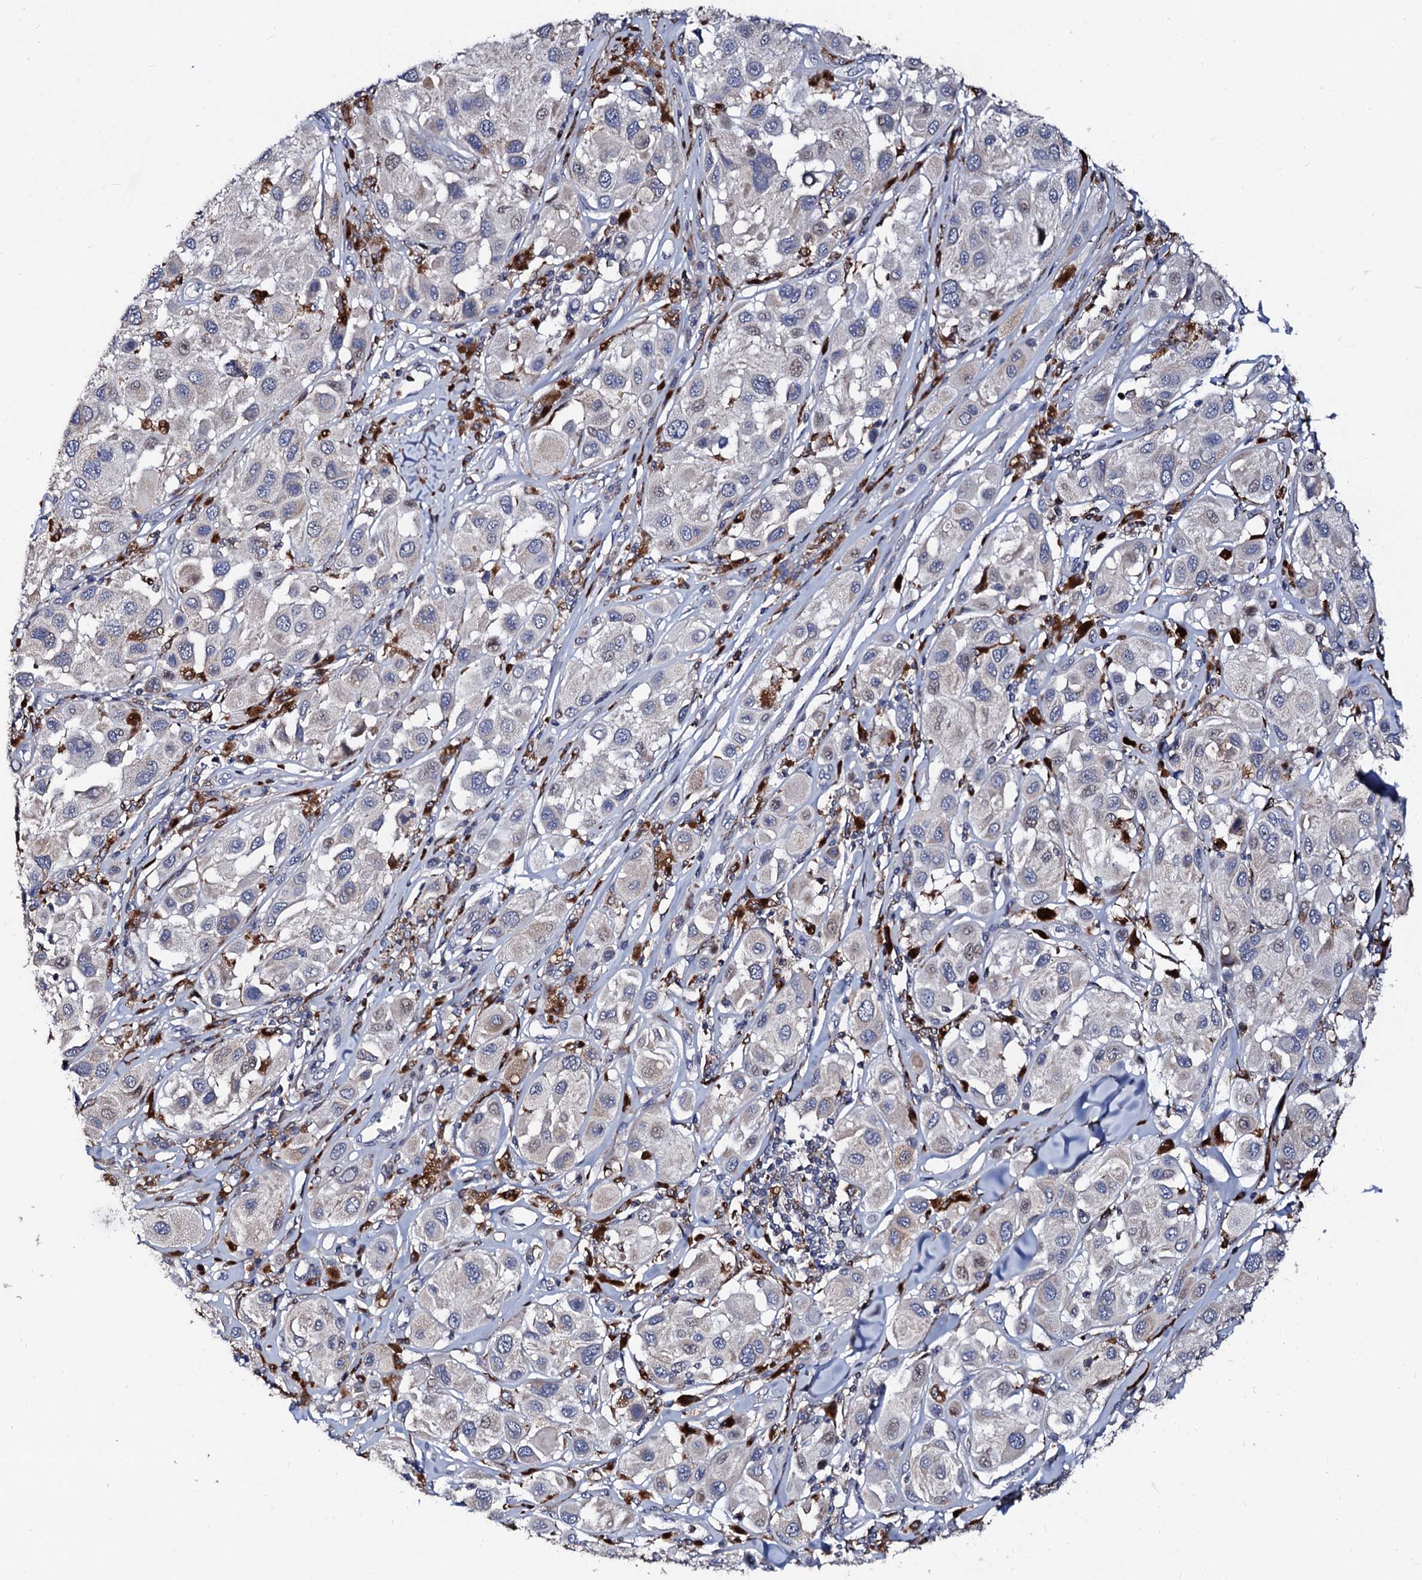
{"staining": {"intensity": "negative", "quantity": "none", "location": "none"}, "tissue": "melanoma", "cell_type": "Tumor cells", "image_type": "cancer", "snomed": [{"axis": "morphology", "description": "Malignant melanoma, Metastatic site"}, {"axis": "topography", "description": "Skin"}], "caption": "This image is of melanoma stained with IHC to label a protein in brown with the nuclei are counter-stained blue. There is no positivity in tumor cells.", "gene": "TCIRG1", "patient": {"sex": "male", "age": 41}}